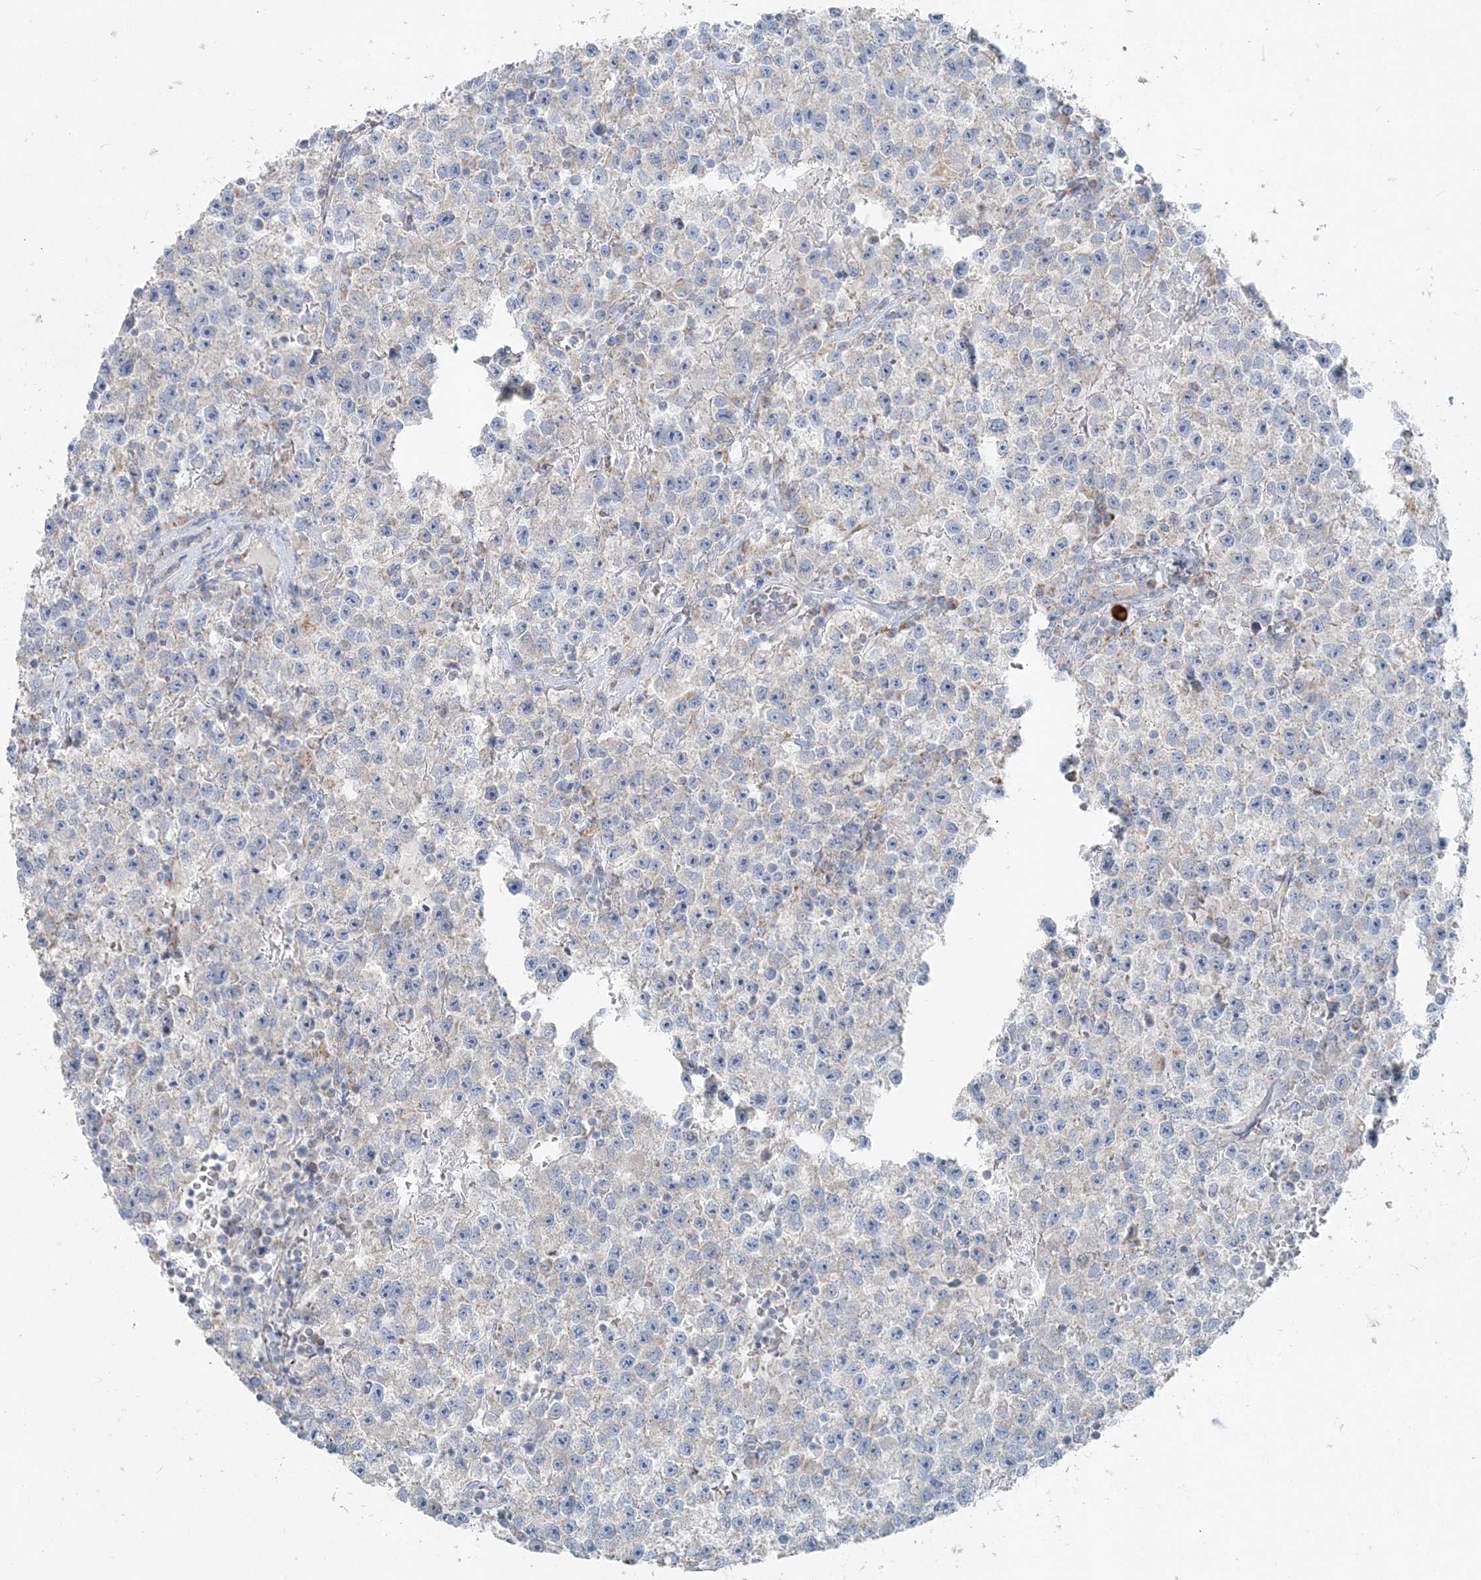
{"staining": {"intensity": "negative", "quantity": "none", "location": "none"}, "tissue": "testis cancer", "cell_type": "Tumor cells", "image_type": "cancer", "snomed": [{"axis": "morphology", "description": "Seminoma, NOS"}, {"axis": "topography", "description": "Testis"}], "caption": "Image shows no protein positivity in tumor cells of testis cancer (seminoma) tissue.", "gene": "PCCB", "patient": {"sex": "male", "age": 22}}